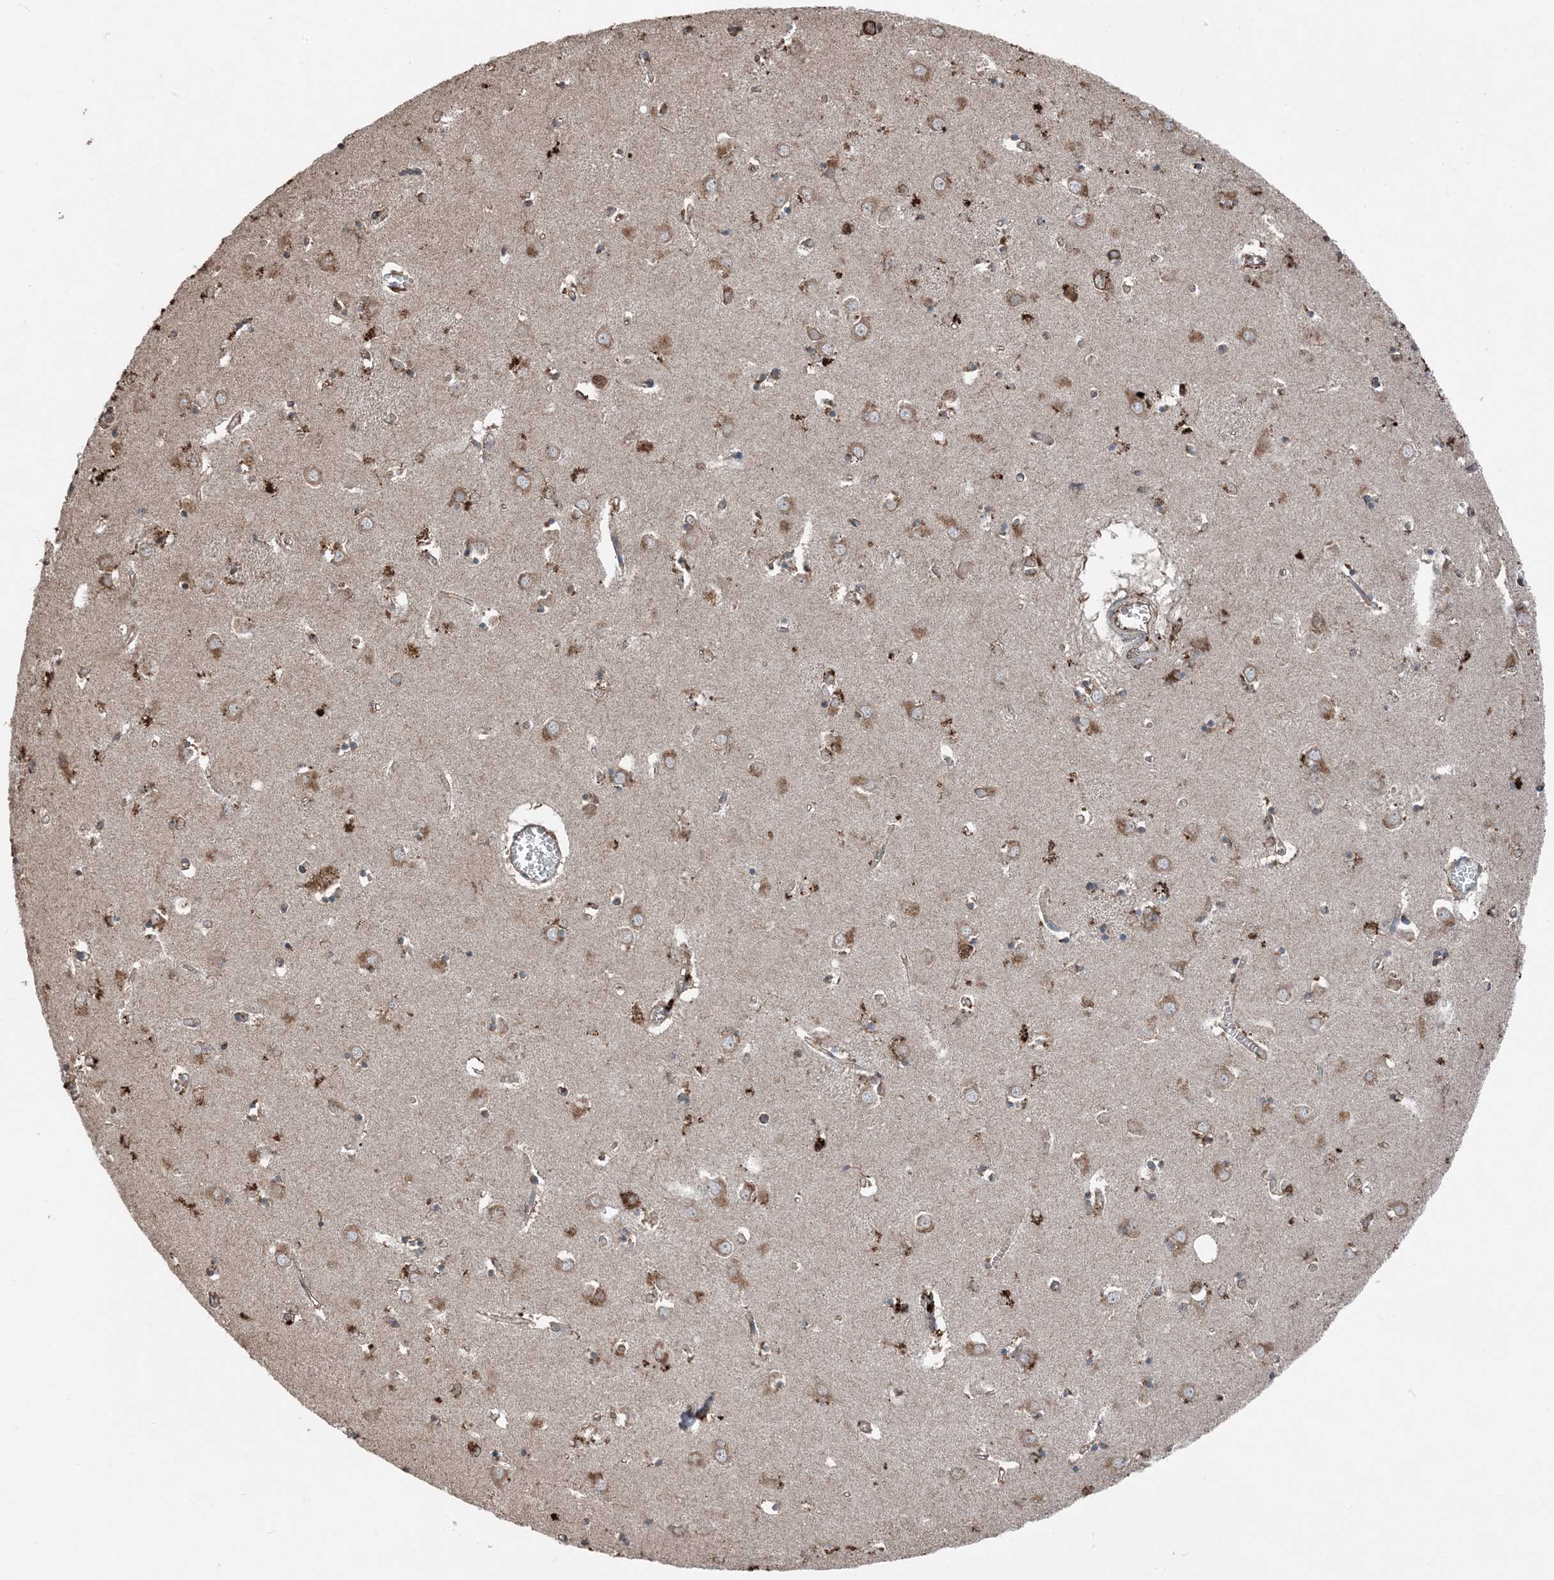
{"staining": {"intensity": "moderate", "quantity": ">75%", "location": "cytoplasmic/membranous"}, "tissue": "caudate", "cell_type": "Glial cells", "image_type": "normal", "snomed": [{"axis": "morphology", "description": "Normal tissue, NOS"}, {"axis": "topography", "description": "Lateral ventricle wall"}], "caption": "An immunohistochemistry photomicrograph of benign tissue is shown. Protein staining in brown shows moderate cytoplasmic/membranous positivity in caudate within glial cells.", "gene": "PDIA6", "patient": {"sex": "male", "age": 70}}